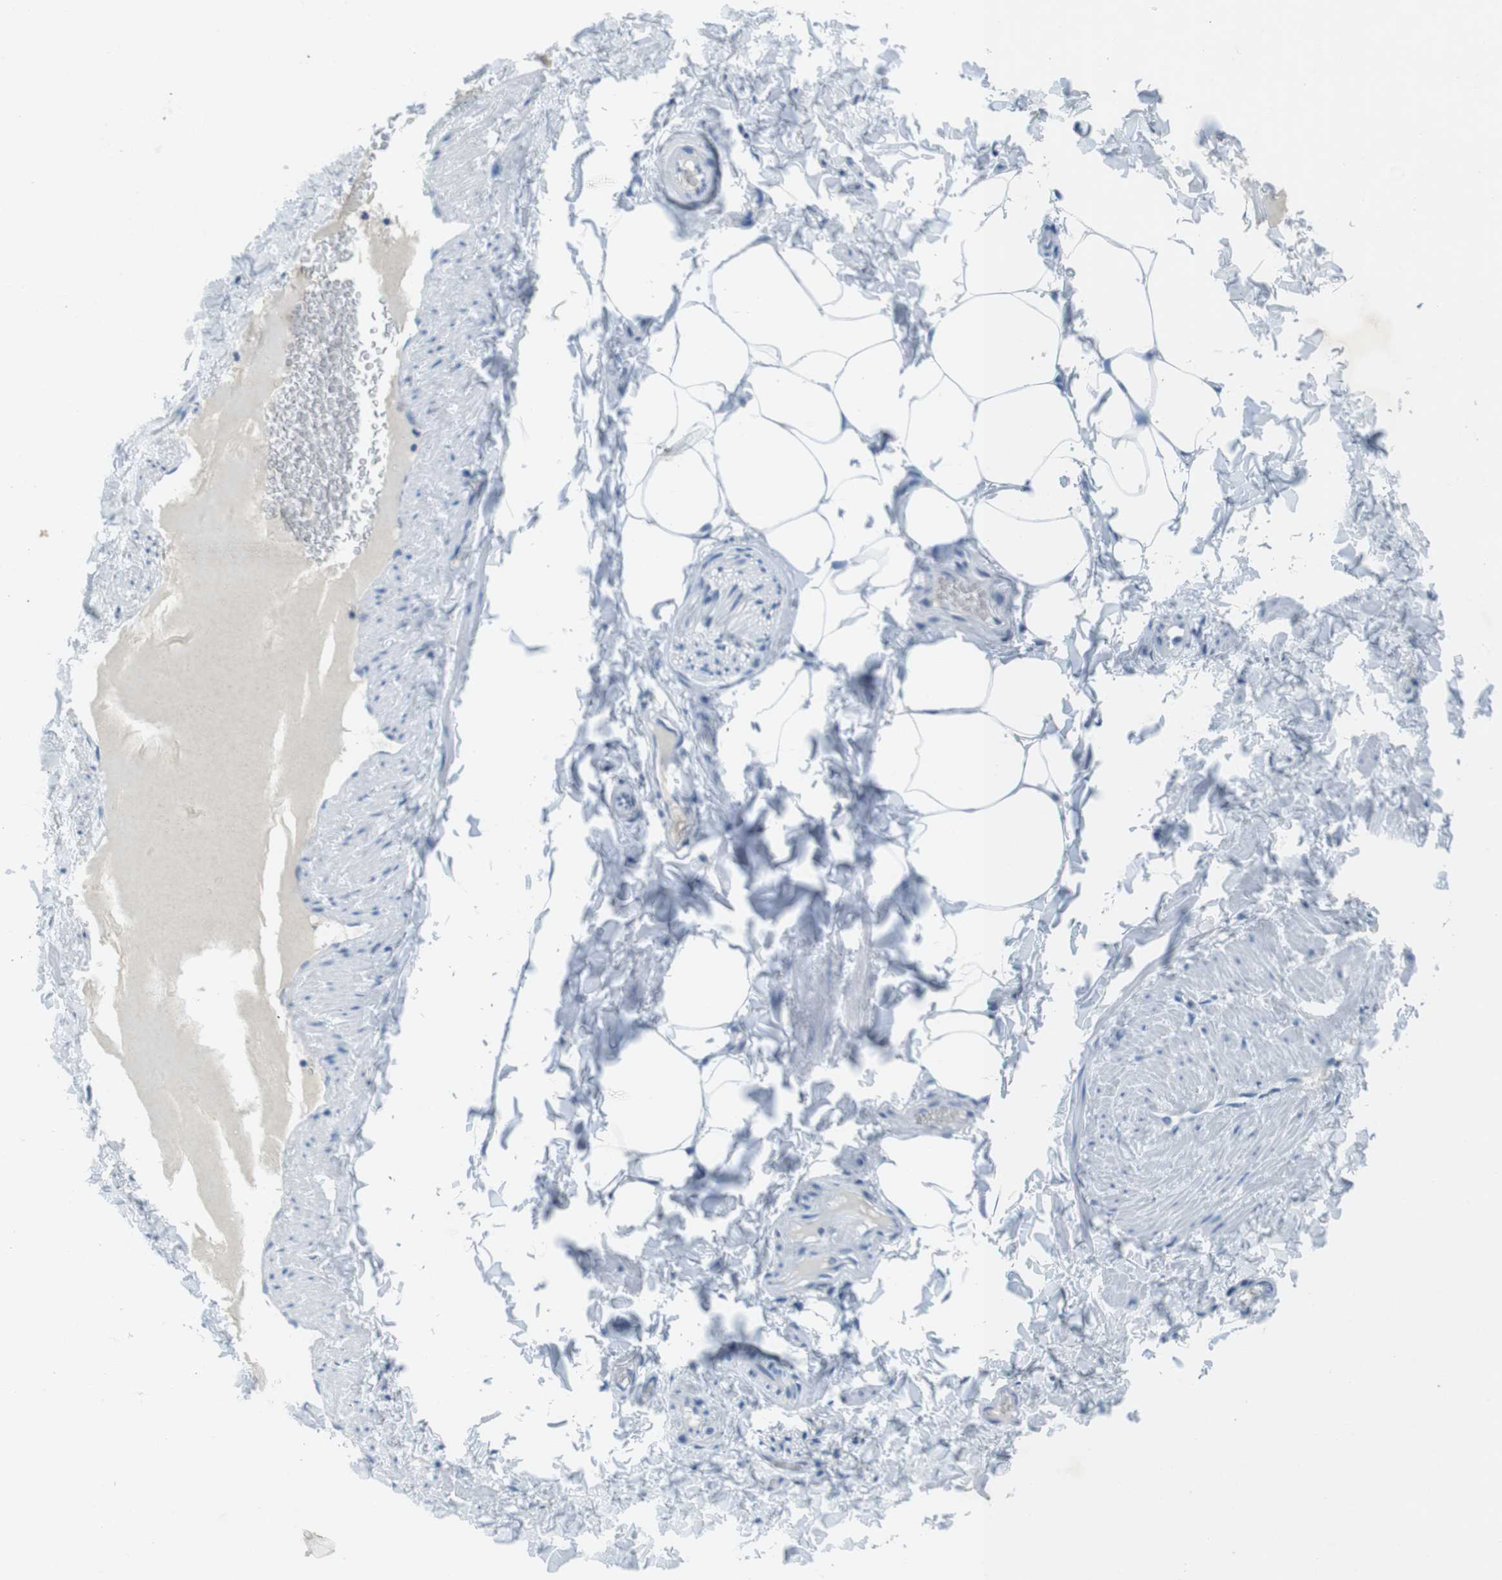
{"staining": {"intensity": "negative", "quantity": "none", "location": "none"}, "tissue": "adipose tissue", "cell_type": "Adipocytes", "image_type": "normal", "snomed": [{"axis": "morphology", "description": "Normal tissue, NOS"}, {"axis": "topography", "description": "Vascular tissue"}], "caption": "An IHC micrograph of normal adipose tissue is shown. There is no staining in adipocytes of adipose tissue.", "gene": "CD320", "patient": {"sex": "male", "age": 41}}